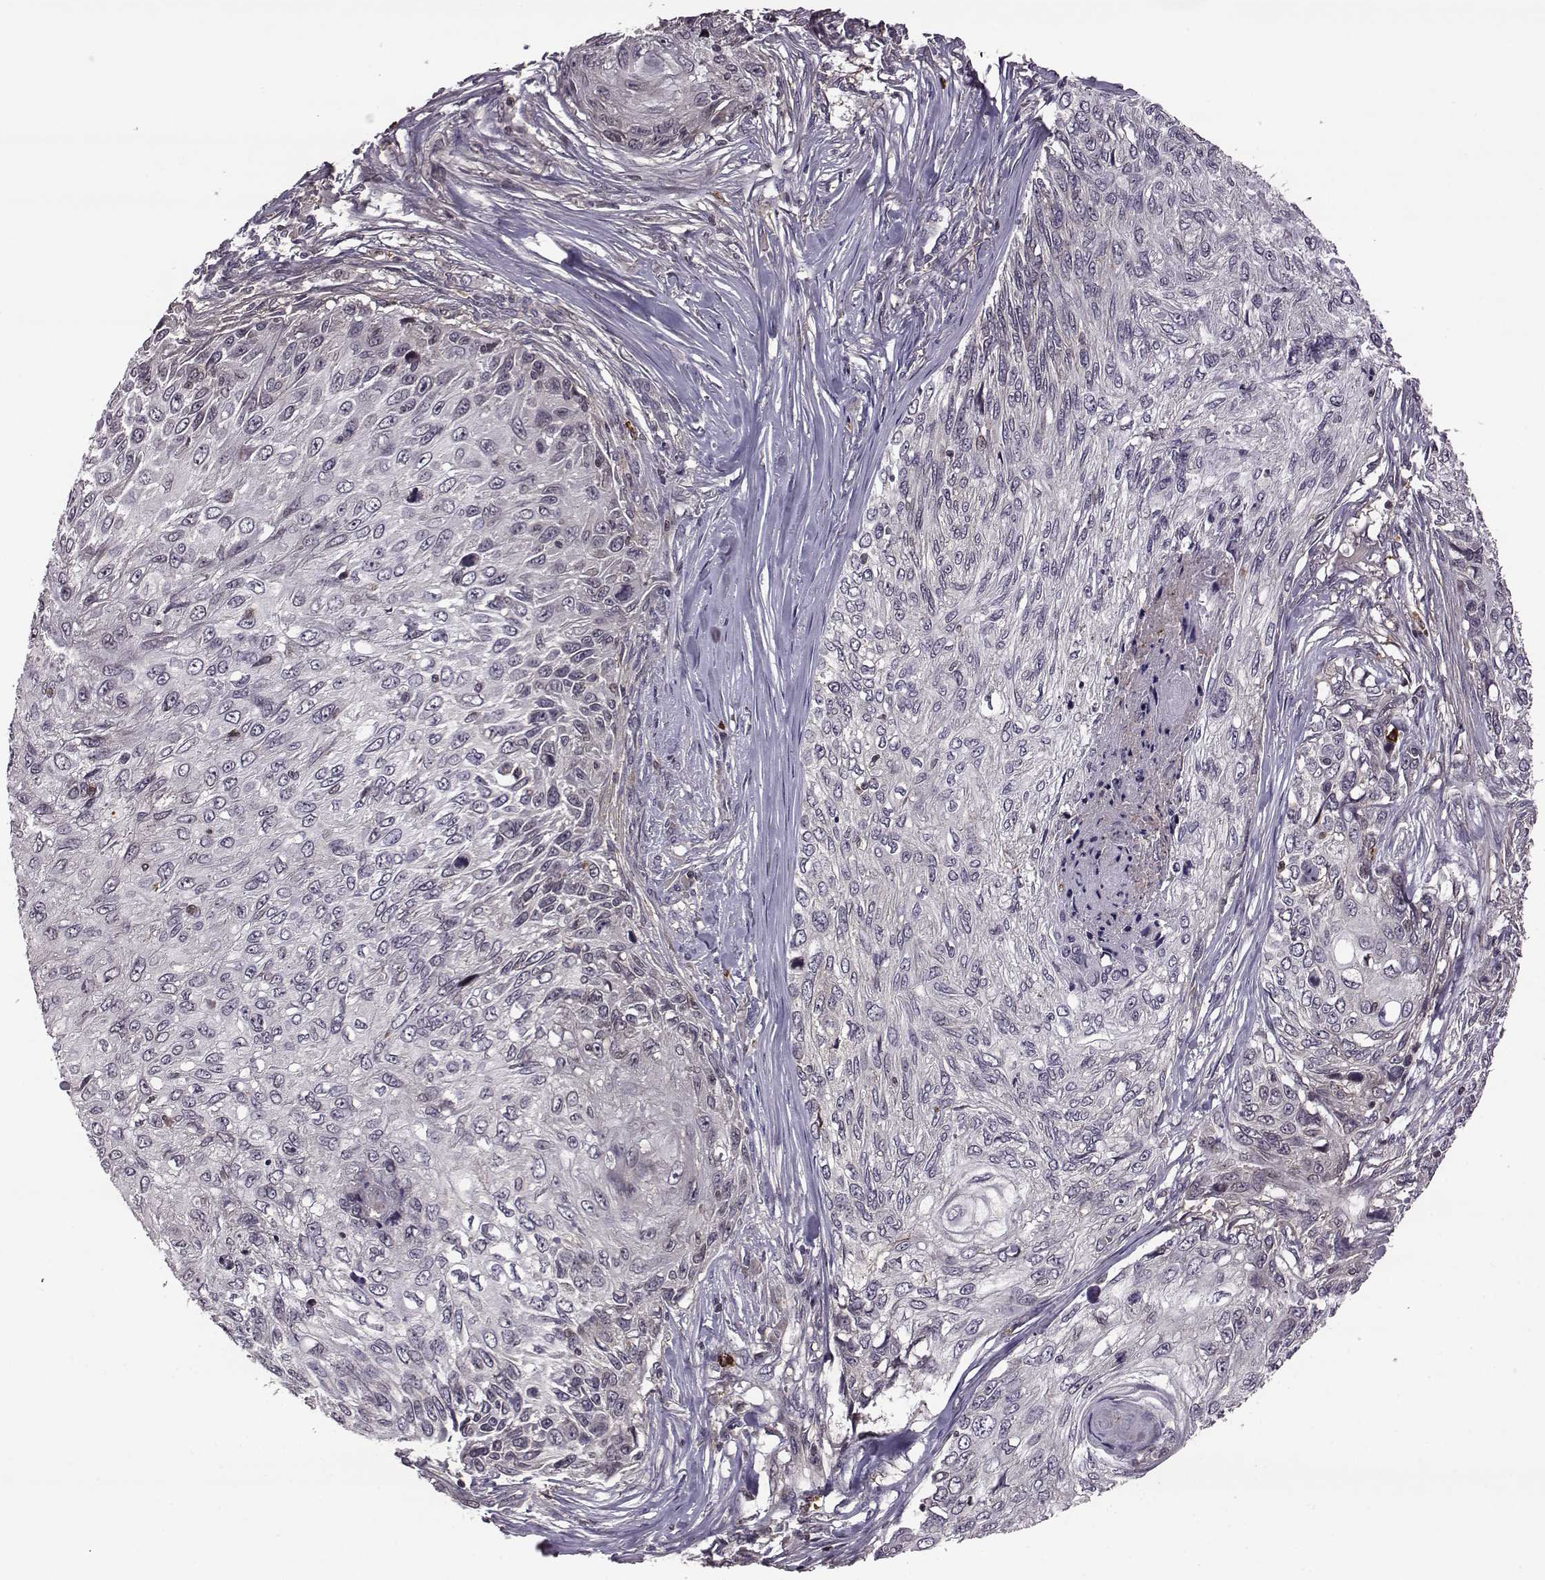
{"staining": {"intensity": "negative", "quantity": "none", "location": "none"}, "tissue": "skin cancer", "cell_type": "Tumor cells", "image_type": "cancer", "snomed": [{"axis": "morphology", "description": "Squamous cell carcinoma, NOS"}, {"axis": "topography", "description": "Skin"}], "caption": "Skin cancer (squamous cell carcinoma) stained for a protein using immunohistochemistry demonstrates no positivity tumor cells.", "gene": "TRMU", "patient": {"sex": "male", "age": 92}}